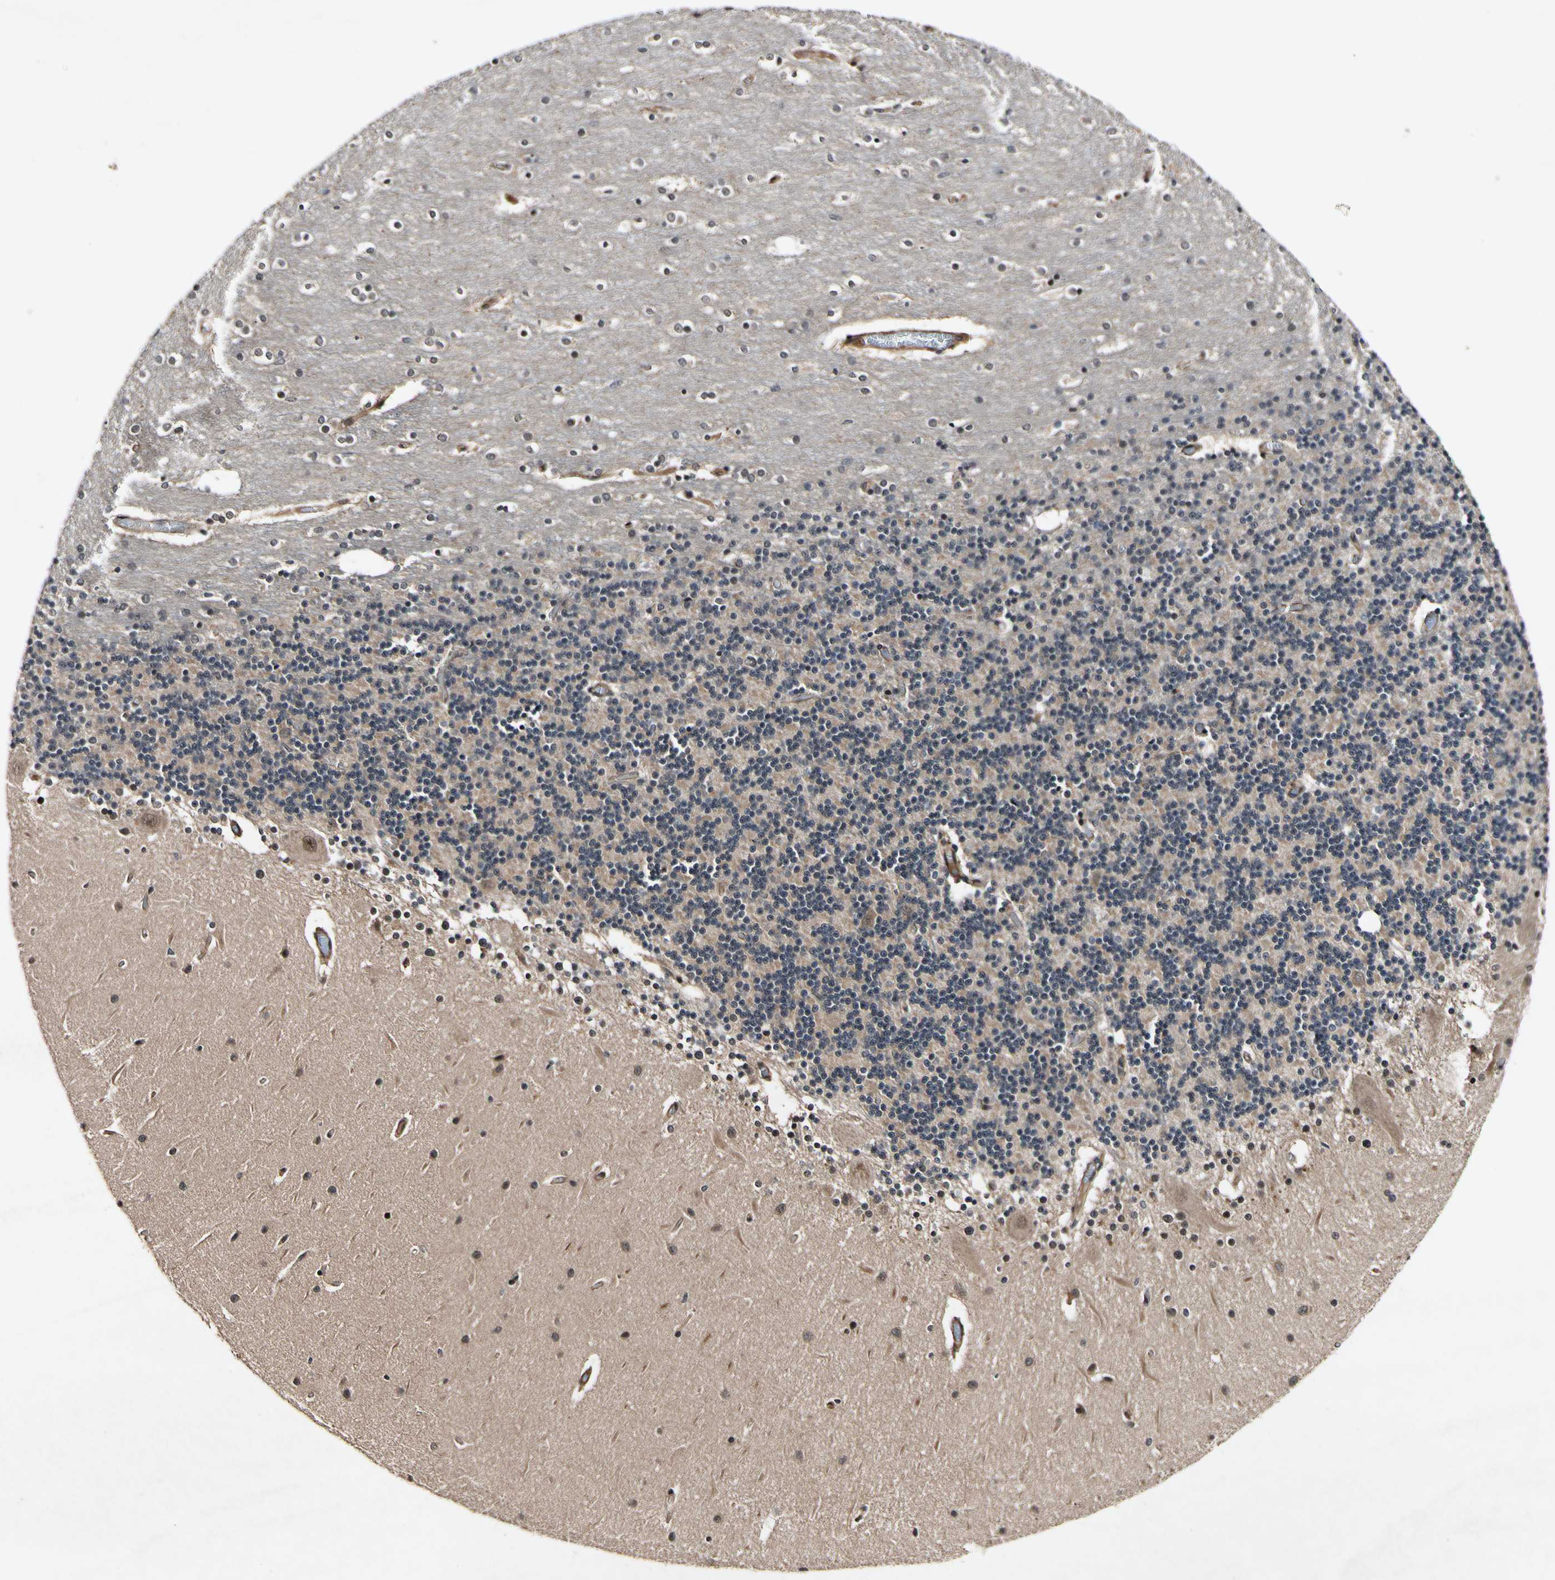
{"staining": {"intensity": "weak", "quantity": ">75%", "location": "cytoplasmic/membranous"}, "tissue": "cerebellum", "cell_type": "Cells in granular layer", "image_type": "normal", "snomed": [{"axis": "morphology", "description": "Normal tissue, NOS"}, {"axis": "topography", "description": "Cerebellum"}], "caption": "IHC image of benign human cerebellum stained for a protein (brown), which reveals low levels of weak cytoplasmic/membranous positivity in approximately >75% of cells in granular layer.", "gene": "CSNK1E", "patient": {"sex": "female", "age": 54}}